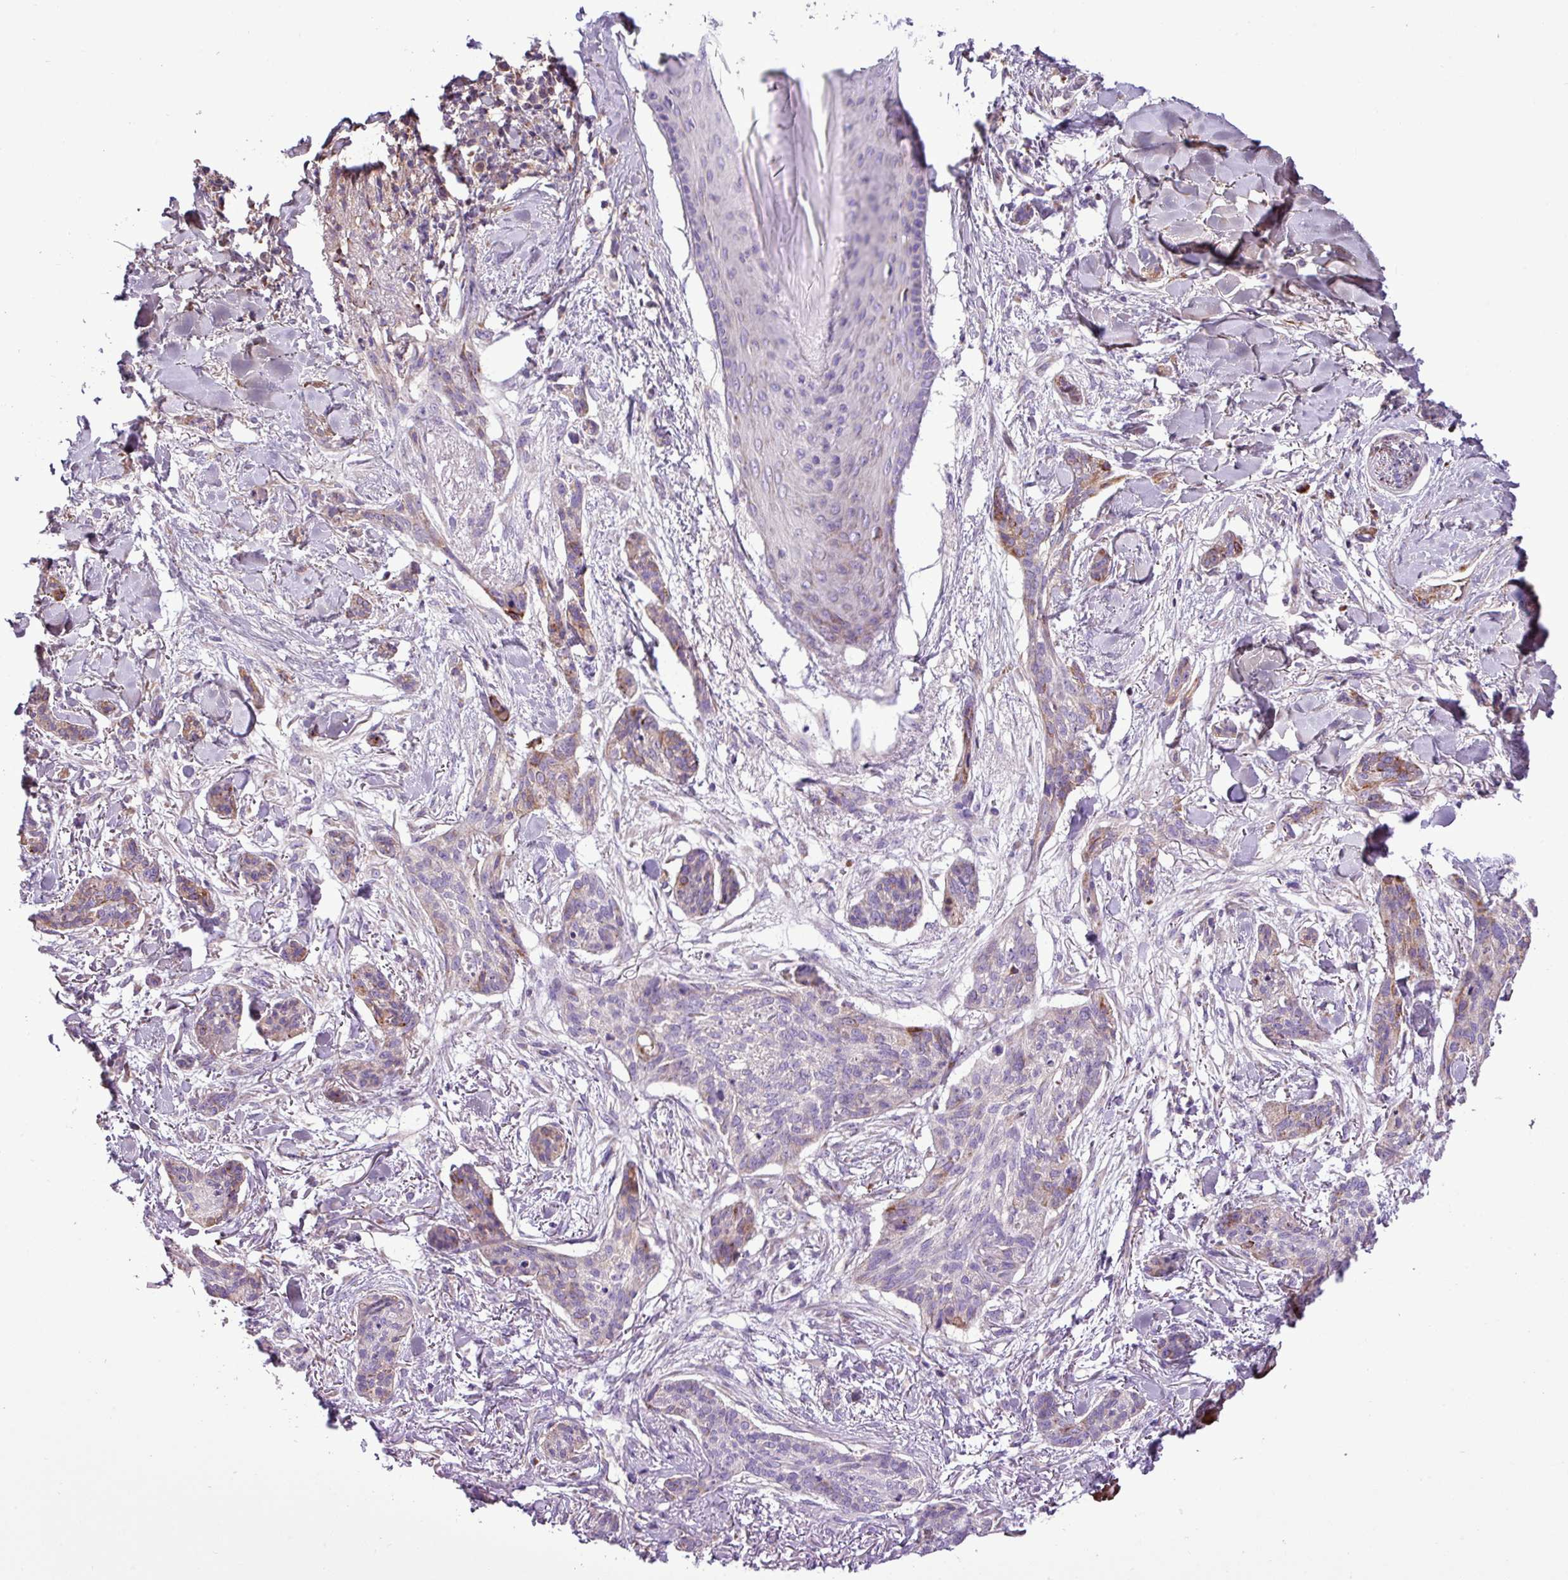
{"staining": {"intensity": "moderate", "quantity": "<25%", "location": "cytoplasmic/membranous"}, "tissue": "skin cancer", "cell_type": "Tumor cells", "image_type": "cancer", "snomed": [{"axis": "morphology", "description": "Basal cell carcinoma"}, {"axis": "topography", "description": "Skin"}], "caption": "Human skin cancer (basal cell carcinoma) stained with a brown dye shows moderate cytoplasmic/membranous positive positivity in about <25% of tumor cells.", "gene": "FAM183A", "patient": {"sex": "male", "age": 52}}